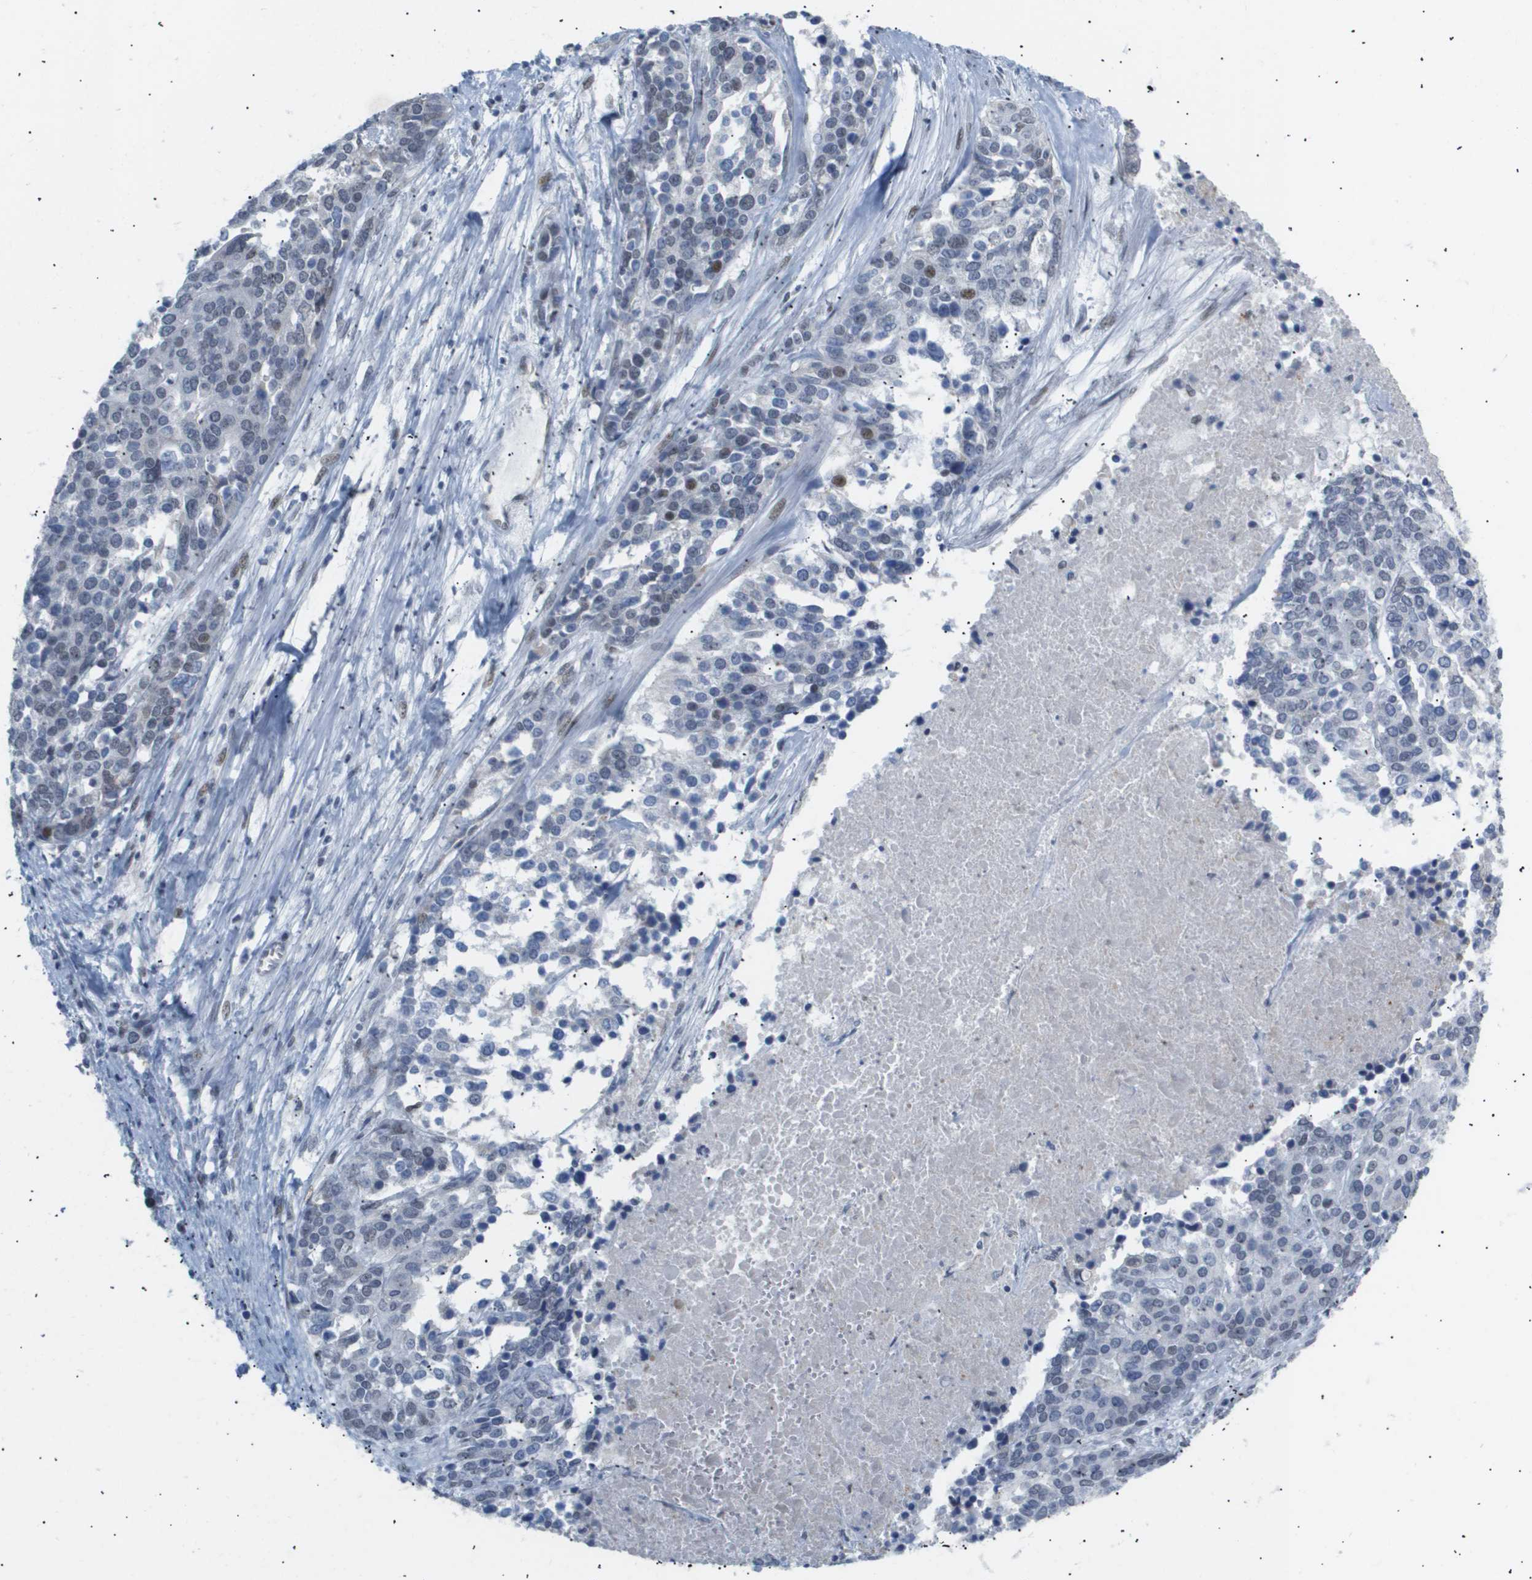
{"staining": {"intensity": "moderate", "quantity": "<25%", "location": "nuclear"}, "tissue": "ovarian cancer", "cell_type": "Tumor cells", "image_type": "cancer", "snomed": [{"axis": "morphology", "description": "Cystadenocarcinoma, serous, NOS"}, {"axis": "topography", "description": "Ovary"}], "caption": "Immunohistochemistry (IHC) (DAB) staining of ovarian cancer (serous cystadenocarcinoma) displays moderate nuclear protein staining in approximately <25% of tumor cells.", "gene": "PPARD", "patient": {"sex": "female", "age": 44}}